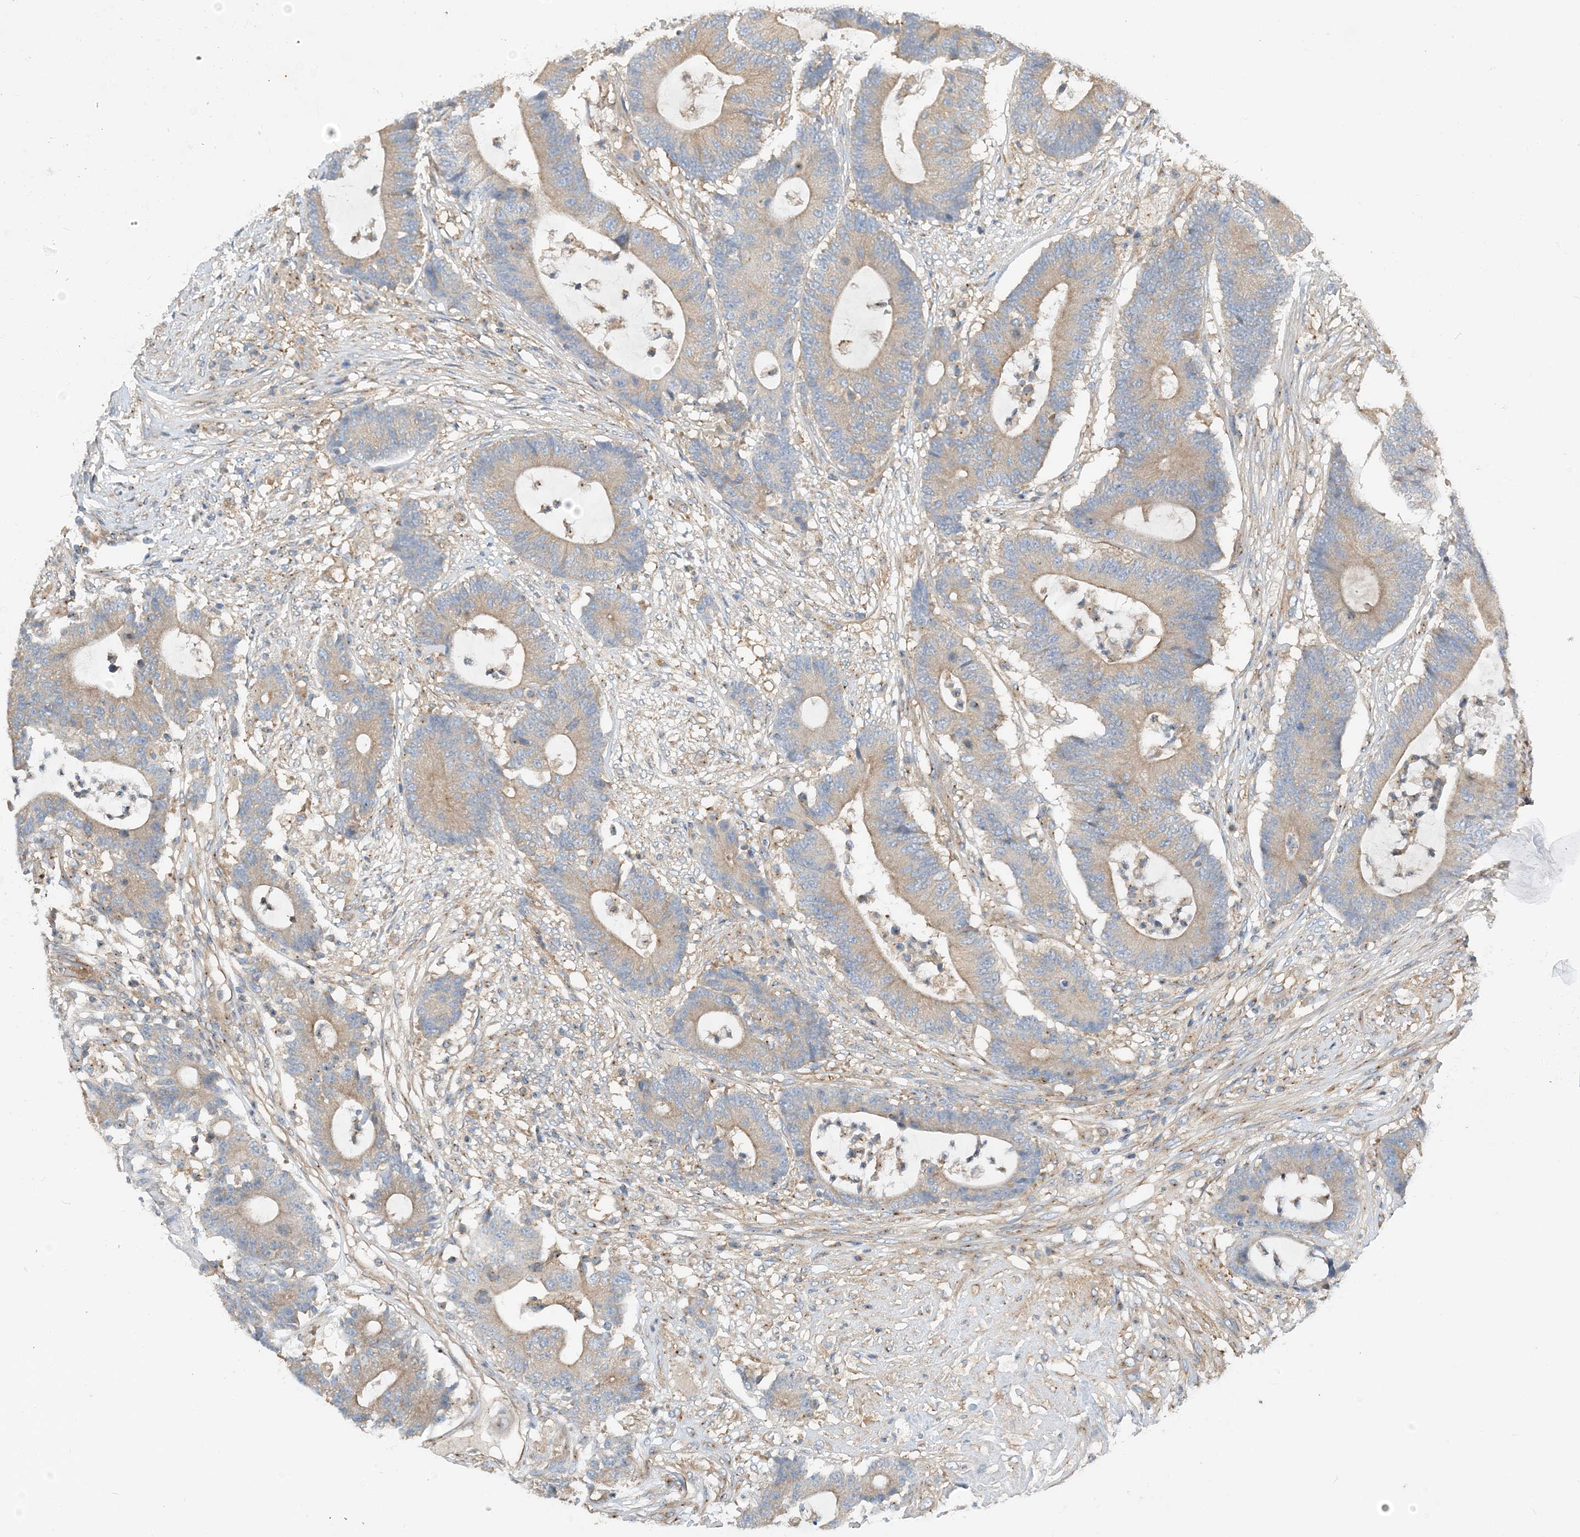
{"staining": {"intensity": "weak", "quantity": "25%-75%", "location": "cytoplasmic/membranous"}, "tissue": "colorectal cancer", "cell_type": "Tumor cells", "image_type": "cancer", "snomed": [{"axis": "morphology", "description": "Adenocarcinoma, NOS"}, {"axis": "topography", "description": "Colon"}], "caption": "A high-resolution photomicrograph shows IHC staining of colorectal cancer (adenocarcinoma), which reveals weak cytoplasmic/membranous expression in about 25%-75% of tumor cells.", "gene": "SIDT1", "patient": {"sex": "female", "age": 84}}